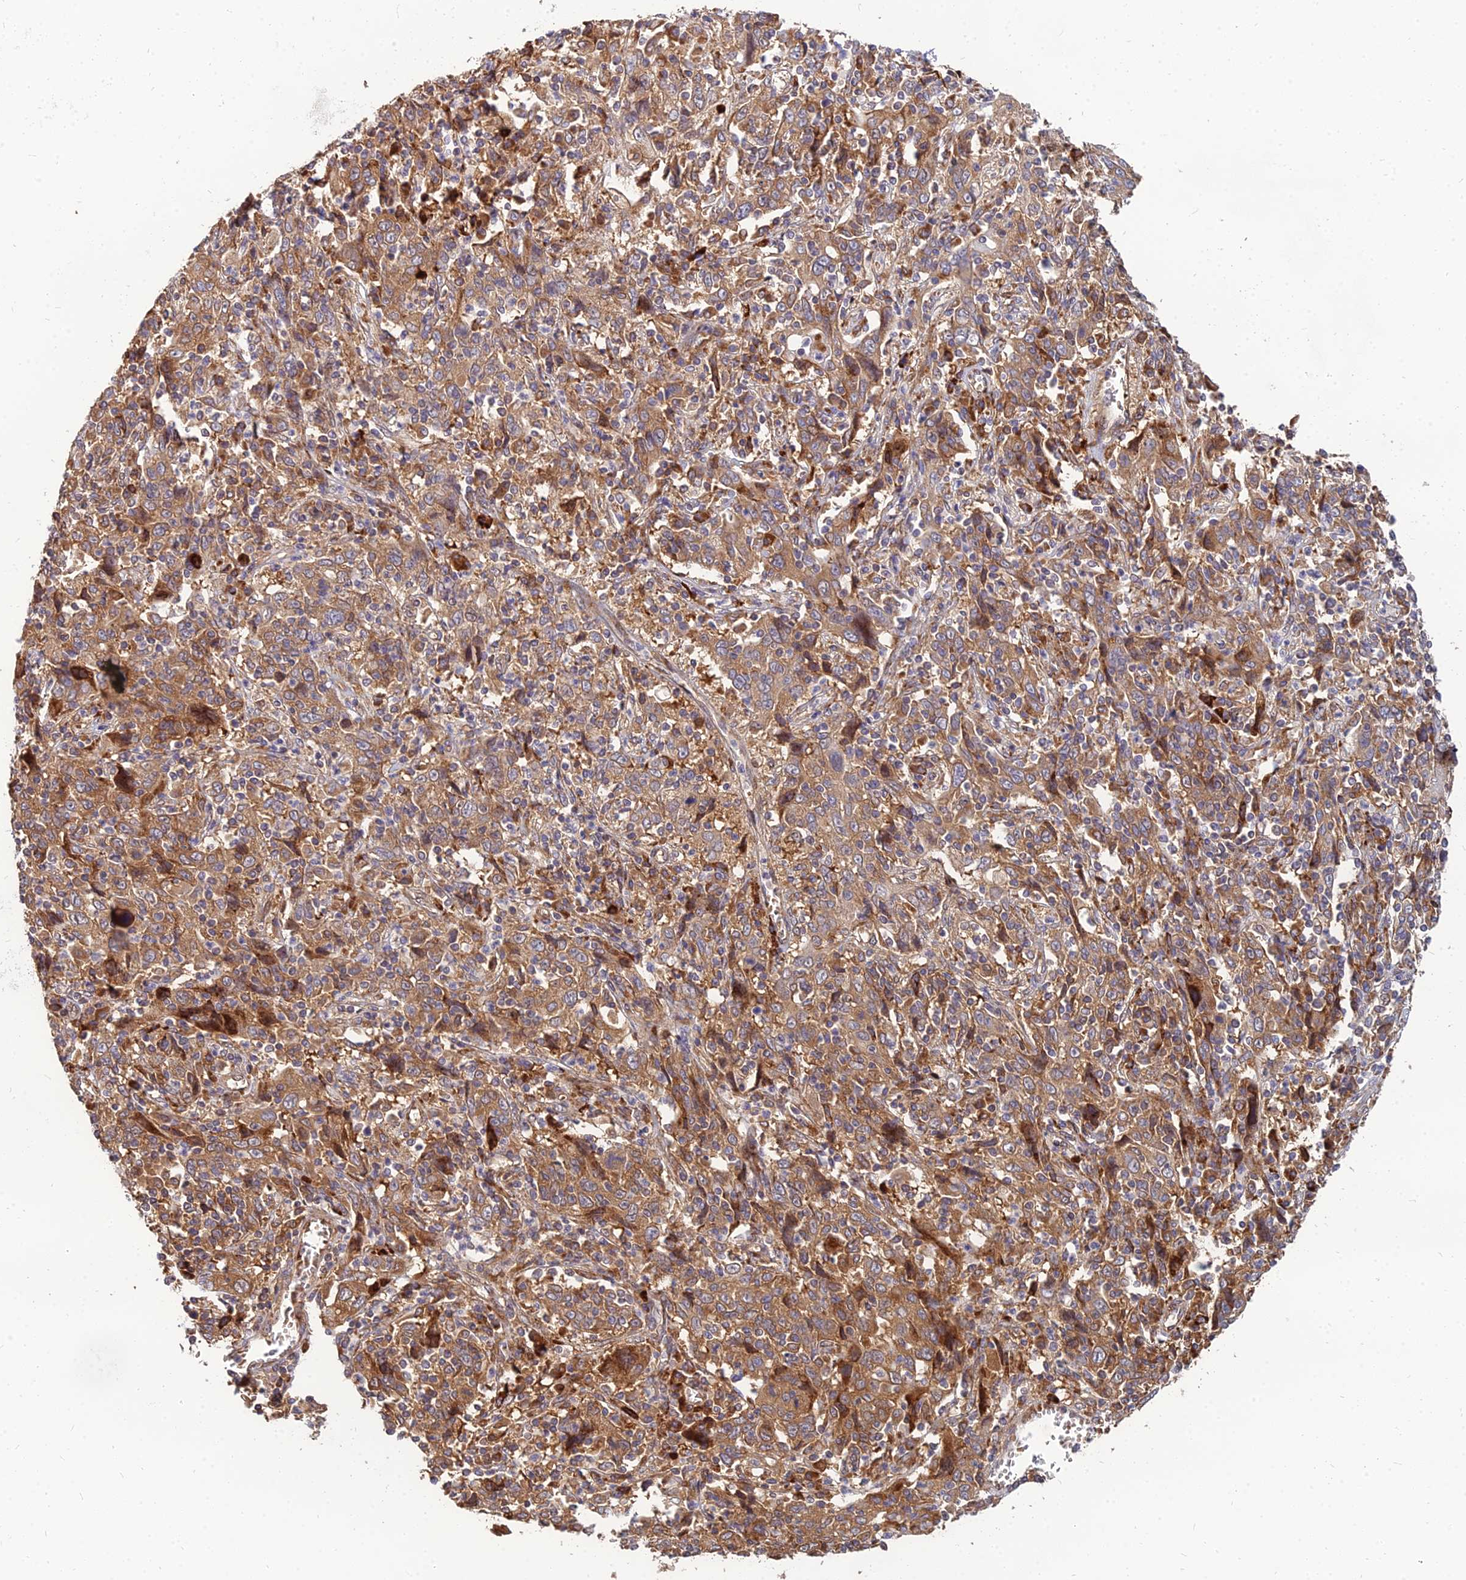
{"staining": {"intensity": "moderate", "quantity": ">75%", "location": "cytoplasmic/membranous"}, "tissue": "cervical cancer", "cell_type": "Tumor cells", "image_type": "cancer", "snomed": [{"axis": "morphology", "description": "Squamous cell carcinoma, NOS"}, {"axis": "topography", "description": "Cervix"}], "caption": "Protein analysis of cervical cancer tissue shows moderate cytoplasmic/membranous expression in approximately >75% of tumor cells.", "gene": "CCT6B", "patient": {"sex": "female", "age": 46}}